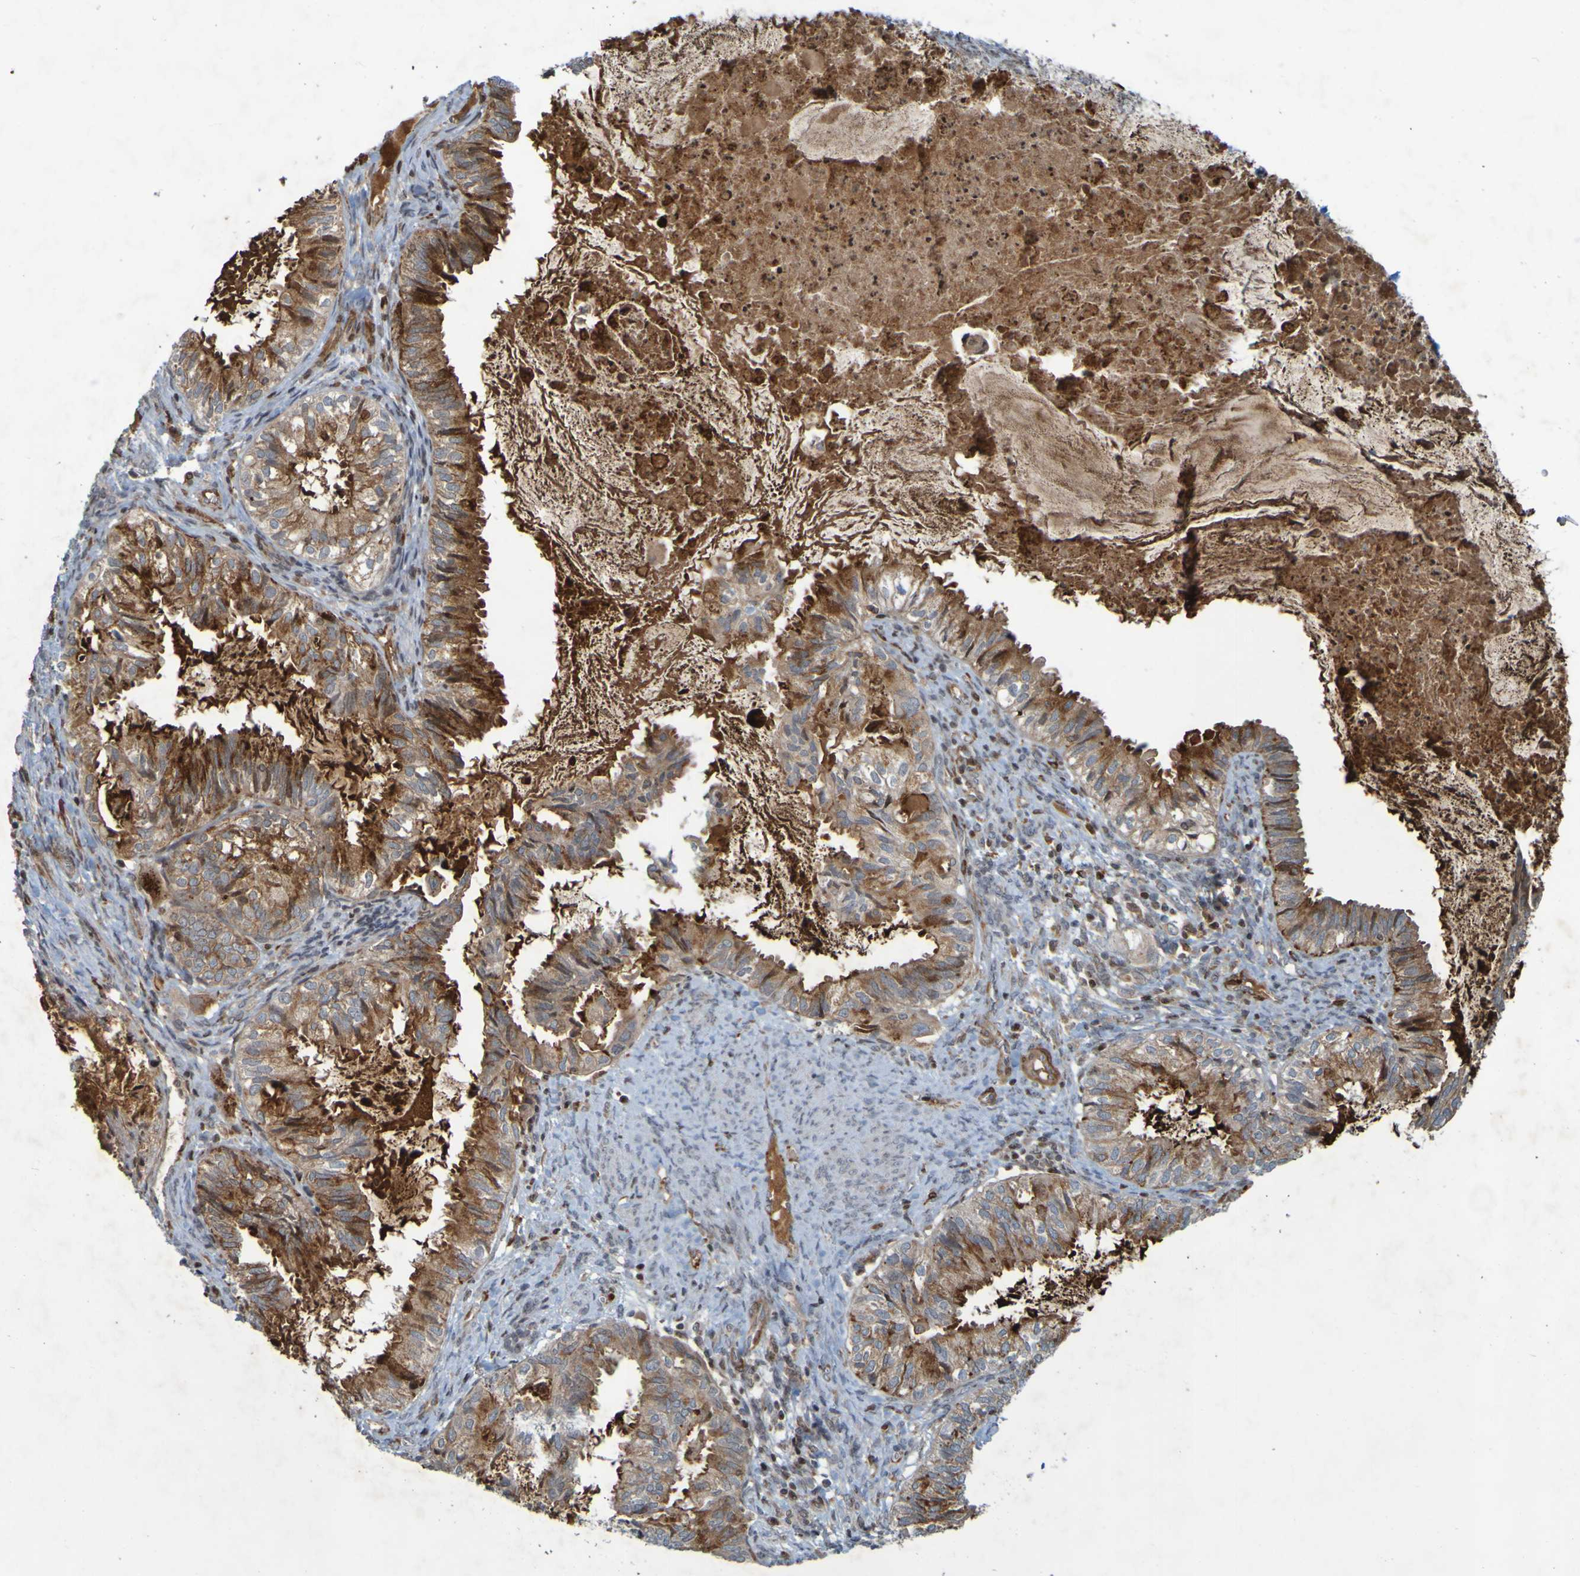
{"staining": {"intensity": "moderate", "quantity": ">75%", "location": "cytoplasmic/membranous"}, "tissue": "cervical cancer", "cell_type": "Tumor cells", "image_type": "cancer", "snomed": [{"axis": "morphology", "description": "Normal tissue, NOS"}, {"axis": "morphology", "description": "Adenocarcinoma, NOS"}, {"axis": "topography", "description": "Cervix"}, {"axis": "topography", "description": "Endometrium"}], "caption": "IHC image of cervical adenocarcinoma stained for a protein (brown), which reveals medium levels of moderate cytoplasmic/membranous staining in about >75% of tumor cells.", "gene": "GUCY1A1", "patient": {"sex": "female", "age": 86}}